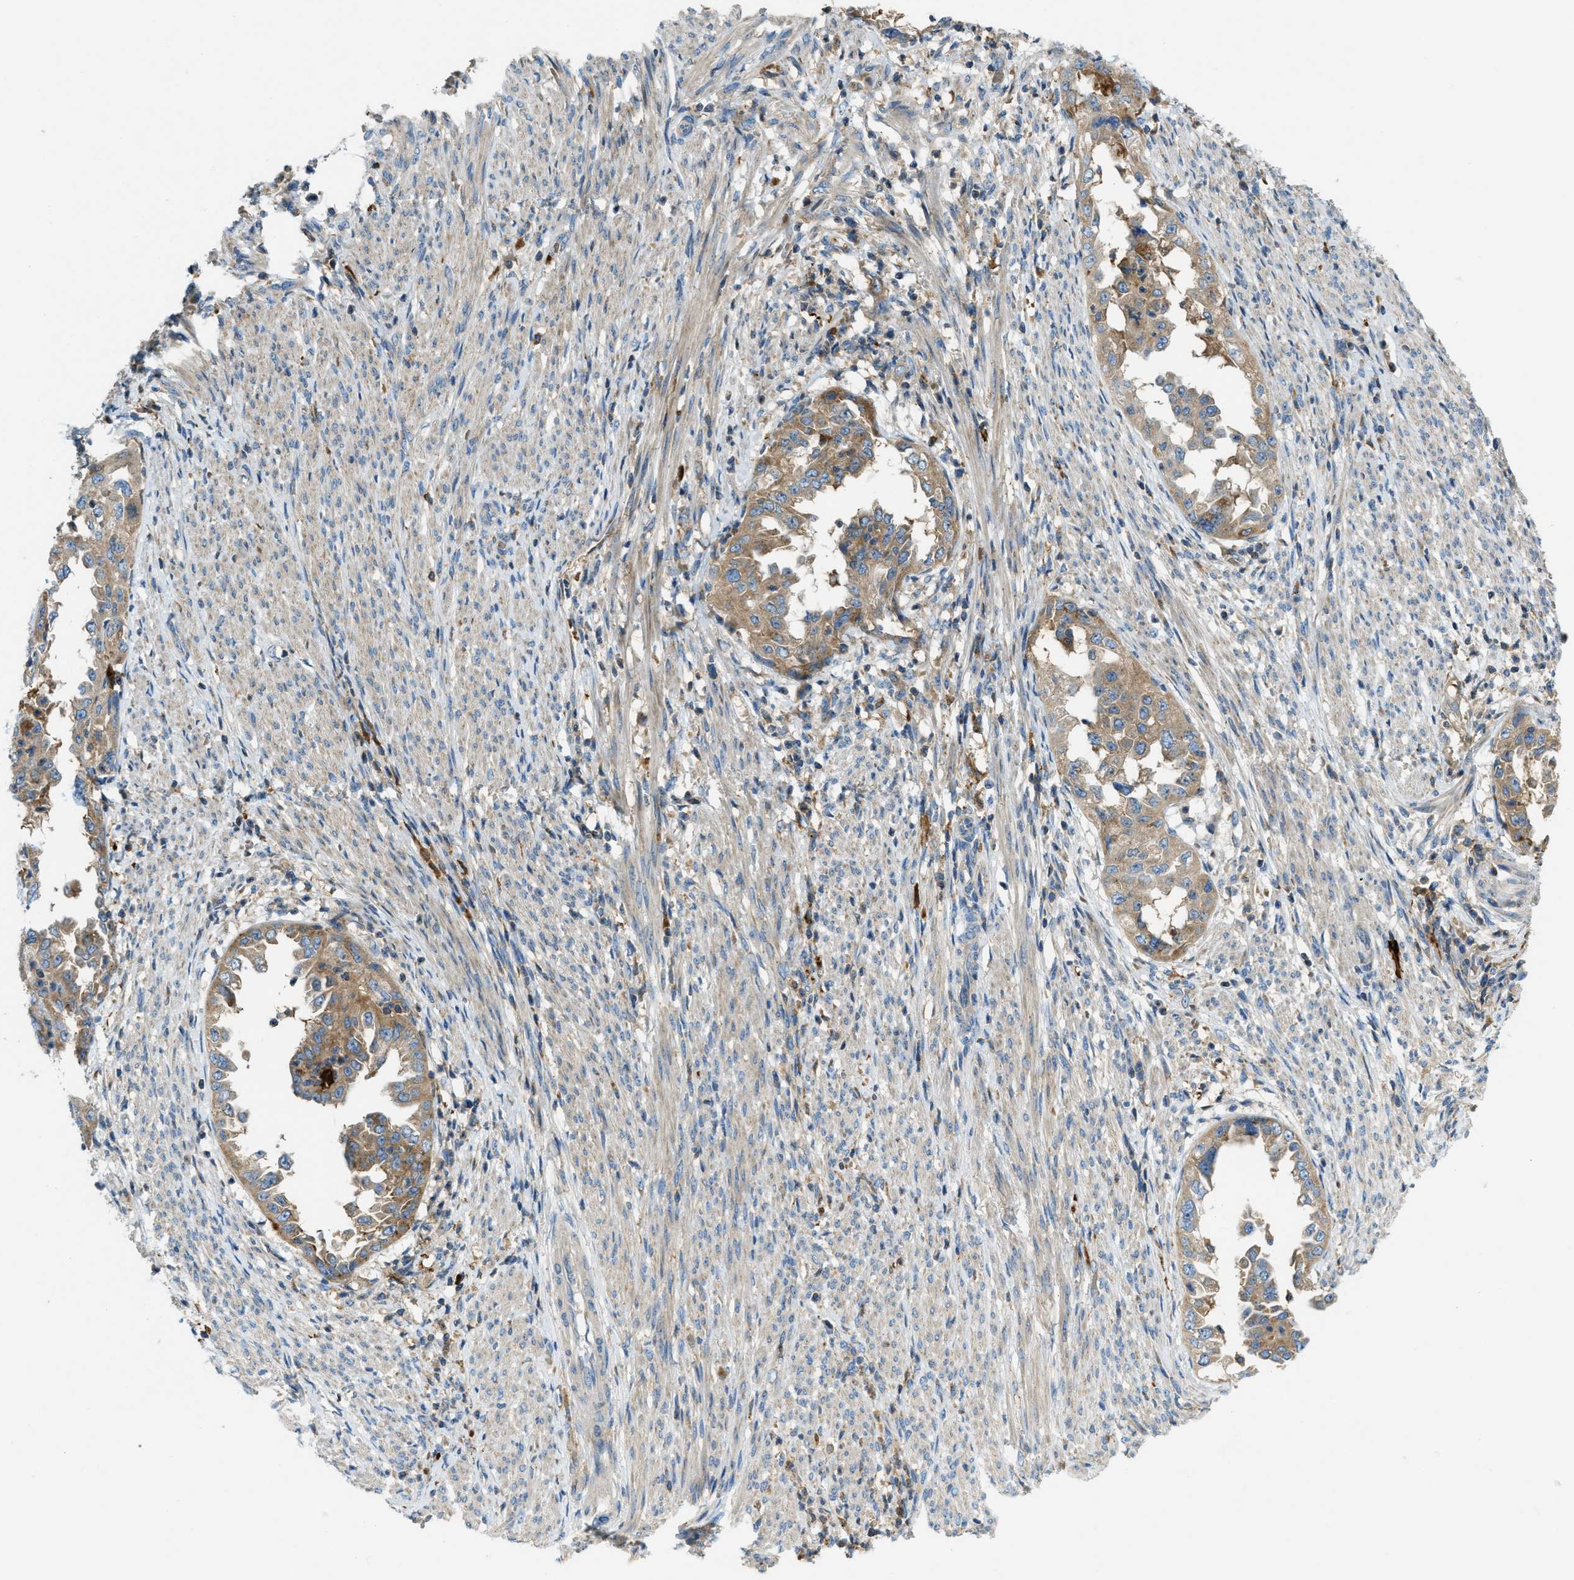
{"staining": {"intensity": "moderate", "quantity": ">75%", "location": "cytoplasmic/membranous"}, "tissue": "endometrial cancer", "cell_type": "Tumor cells", "image_type": "cancer", "snomed": [{"axis": "morphology", "description": "Adenocarcinoma, NOS"}, {"axis": "topography", "description": "Endometrium"}], "caption": "Immunohistochemical staining of human adenocarcinoma (endometrial) reveals medium levels of moderate cytoplasmic/membranous positivity in approximately >75% of tumor cells. (IHC, brightfield microscopy, high magnification).", "gene": "RFFL", "patient": {"sex": "female", "age": 85}}